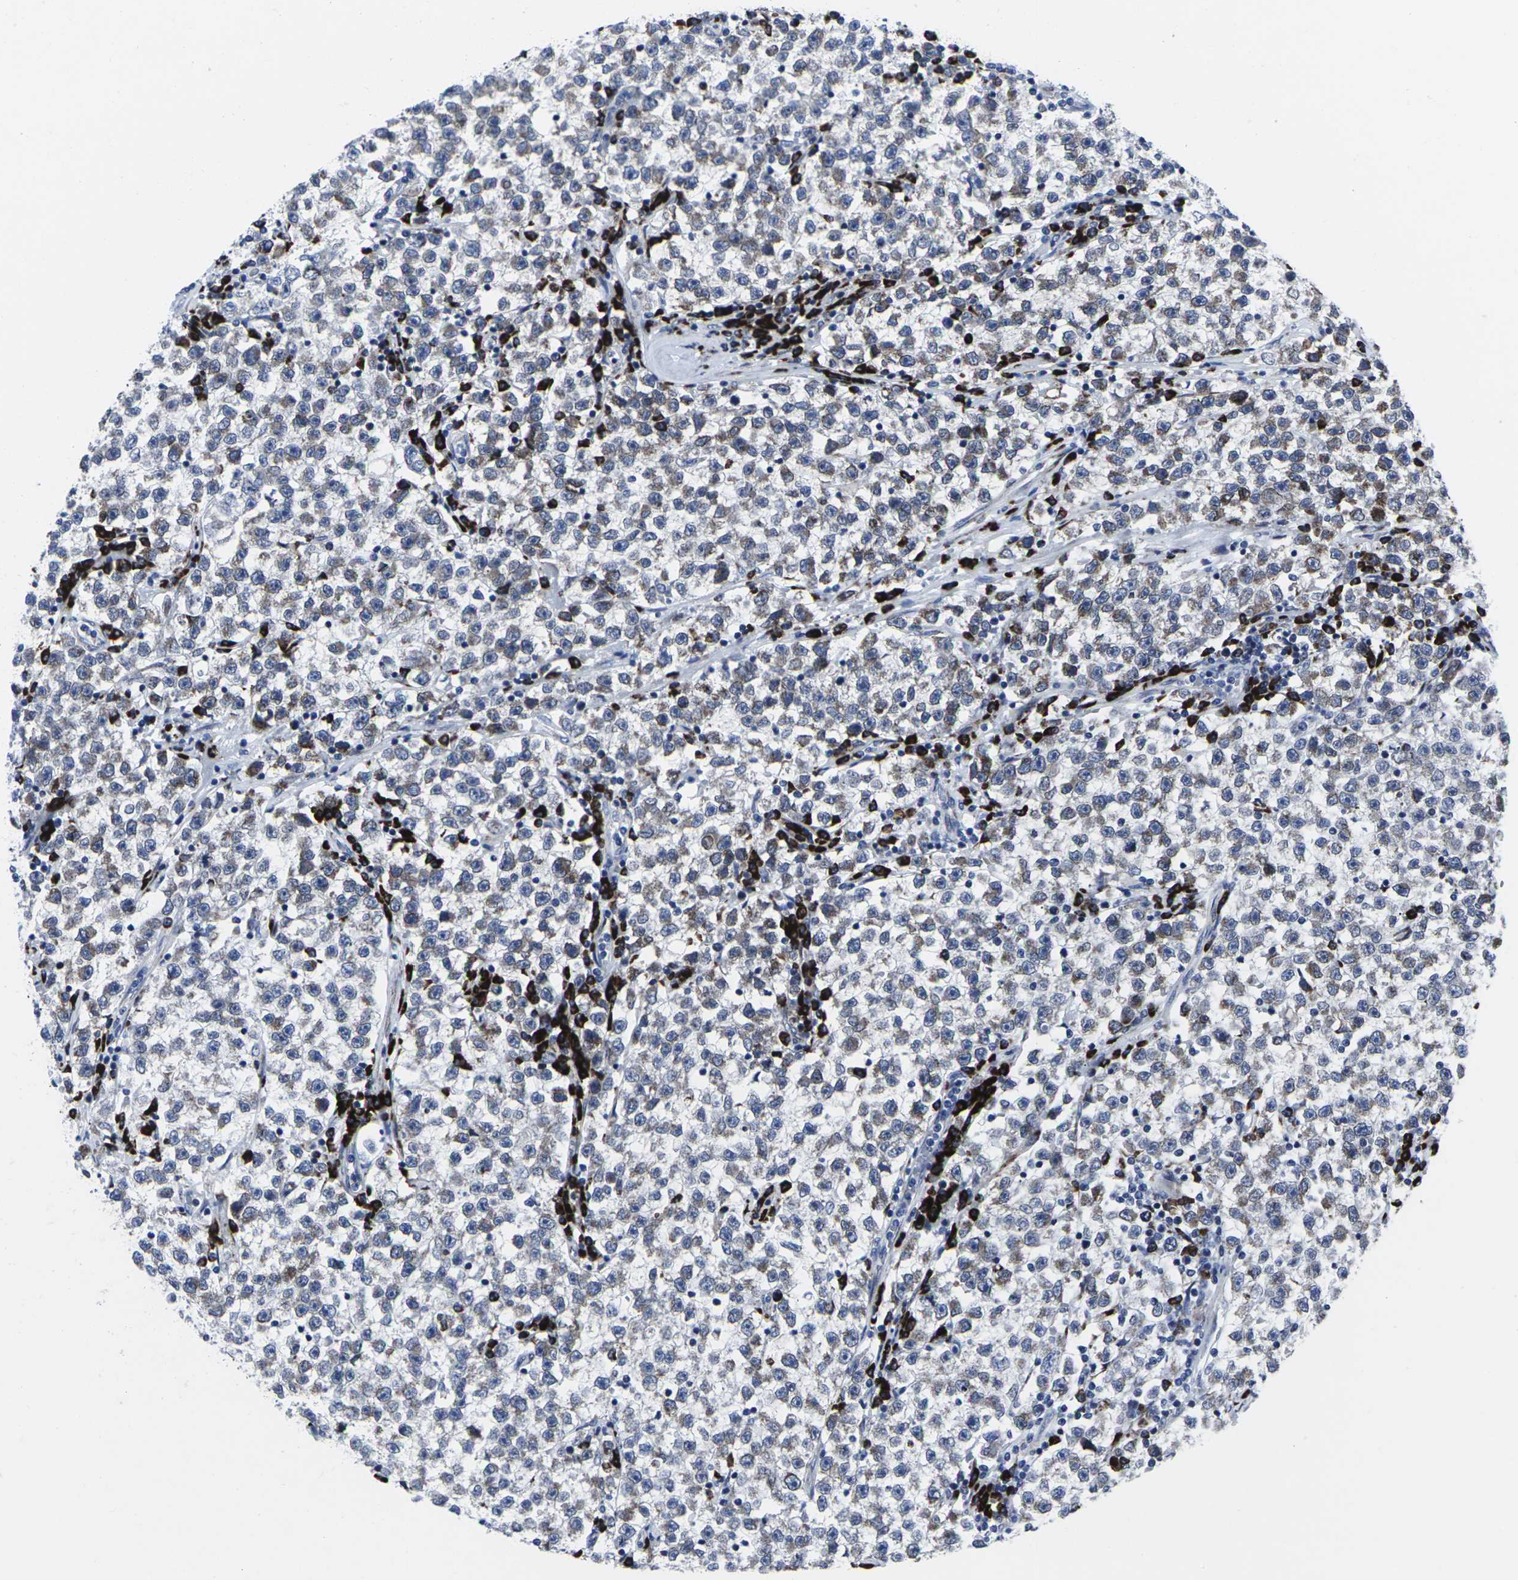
{"staining": {"intensity": "moderate", "quantity": ">75%", "location": "cytoplasmic/membranous"}, "tissue": "testis cancer", "cell_type": "Tumor cells", "image_type": "cancer", "snomed": [{"axis": "morphology", "description": "Seminoma, NOS"}, {"axis": "topography", "description": "Testis"}], "caption": "IHC histopathology image of human seminoma (testis) stained for a protein (brown), which displays medium levels of moderate cytoplasmic/membranous staining in approximately >75% of tumor cells.", "gene": "RPN1", "patient": {"sex": "male", "age": 22}}